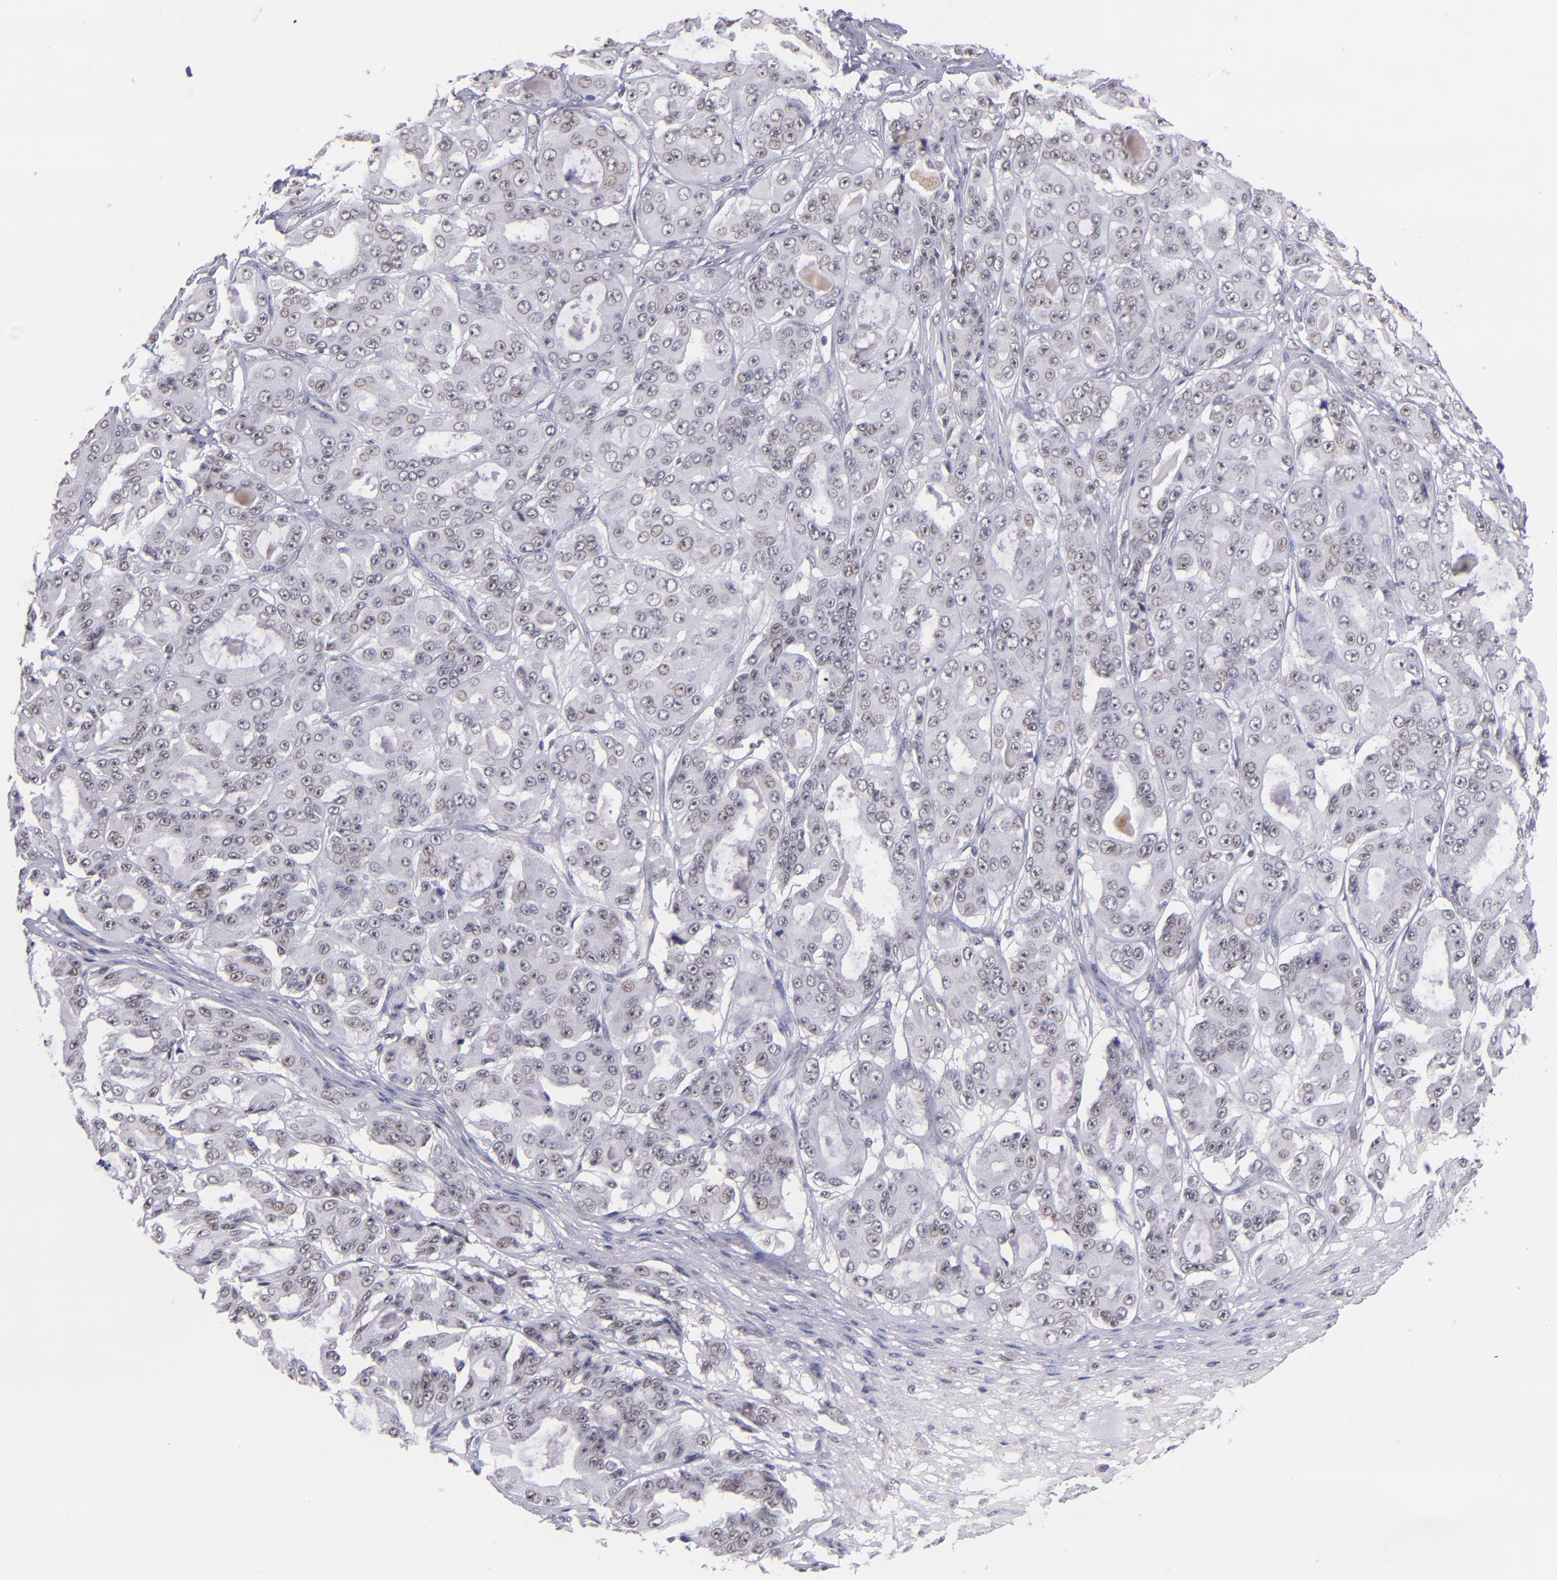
{"staining": {"intensity": "weak", "quantity": "<25%", "location": "nuclear"}, "tissue": "ovarian cancer", "cell_type": "Tumor cells", "image_type": "cancer", "snomed": [{"axis": "morphology", "description": "Carcinoma, endometroid"}, {"axis": "topography", "description": "Ovary"}], "caption": "This is a image of immunohistochemistry (IHC) staining of ovarian cancer (endometroid carcinoma), which shows no positivity in tumor cells.", "gene": "ZNF148", "patient": {"sex": "female", "age": 61}}